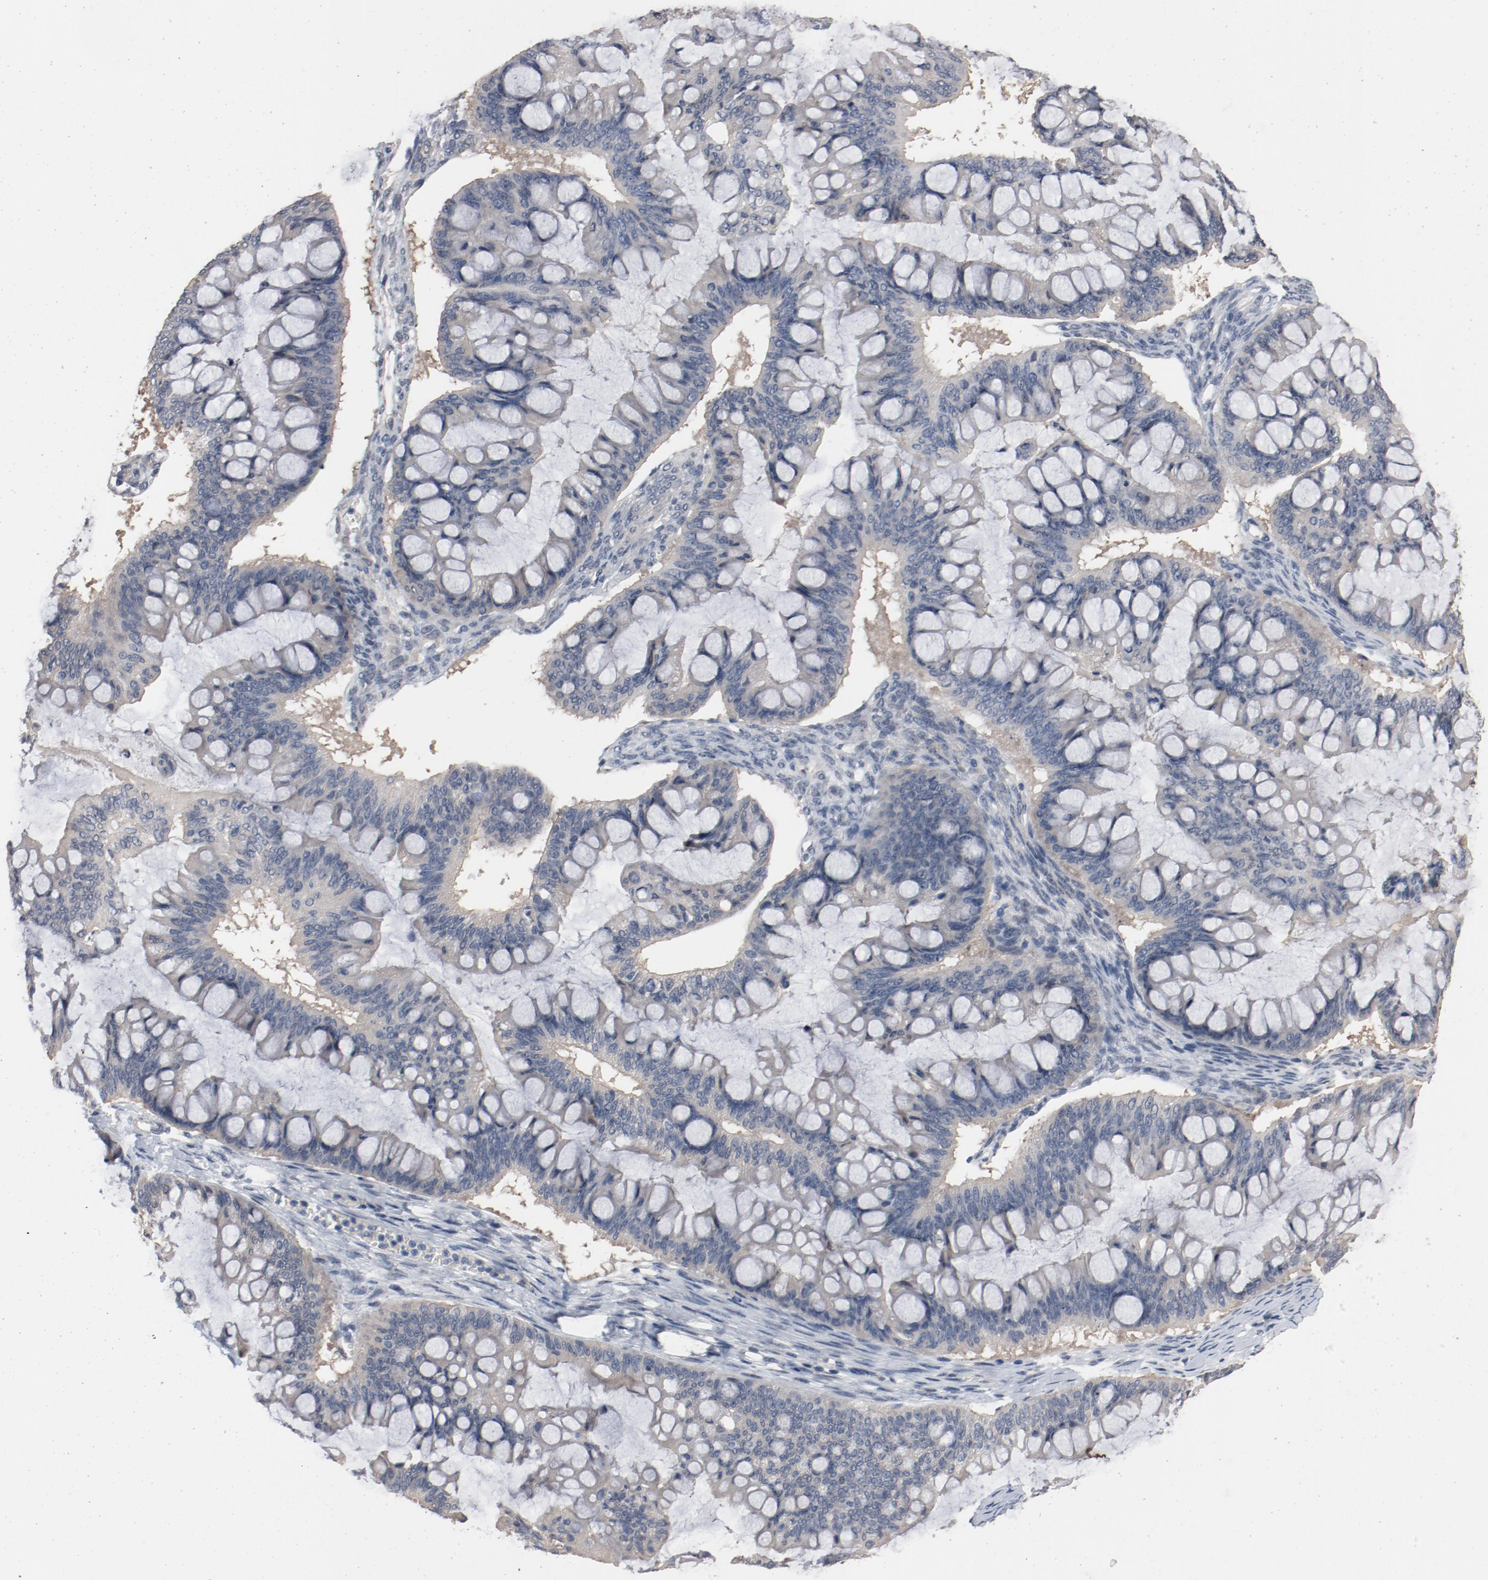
{"staining": {"intensity": "weak", "quantity": ">75%", "location": "cytoplasmic/membranous"}, "tissue": "ovarian cancer", "cell_type": "Tumor cells", "image_type": "cancer", "snomed": [{"axis": "morphology", "description": "Cystadenocarcinoma, mucinous, NOS"}, {"axis": "topography", "description": "Ovary"}], "caption": "This is a micrograph of immunohistochemistry (IHC) staining of ovarian cancer (mucinous cystadenocarcinoma), which shows weak positivity in the cytoplasmic/membranous of tumor cells.", "gene": "DNAL4", "patient": {"sex": "female", "age": 73}}